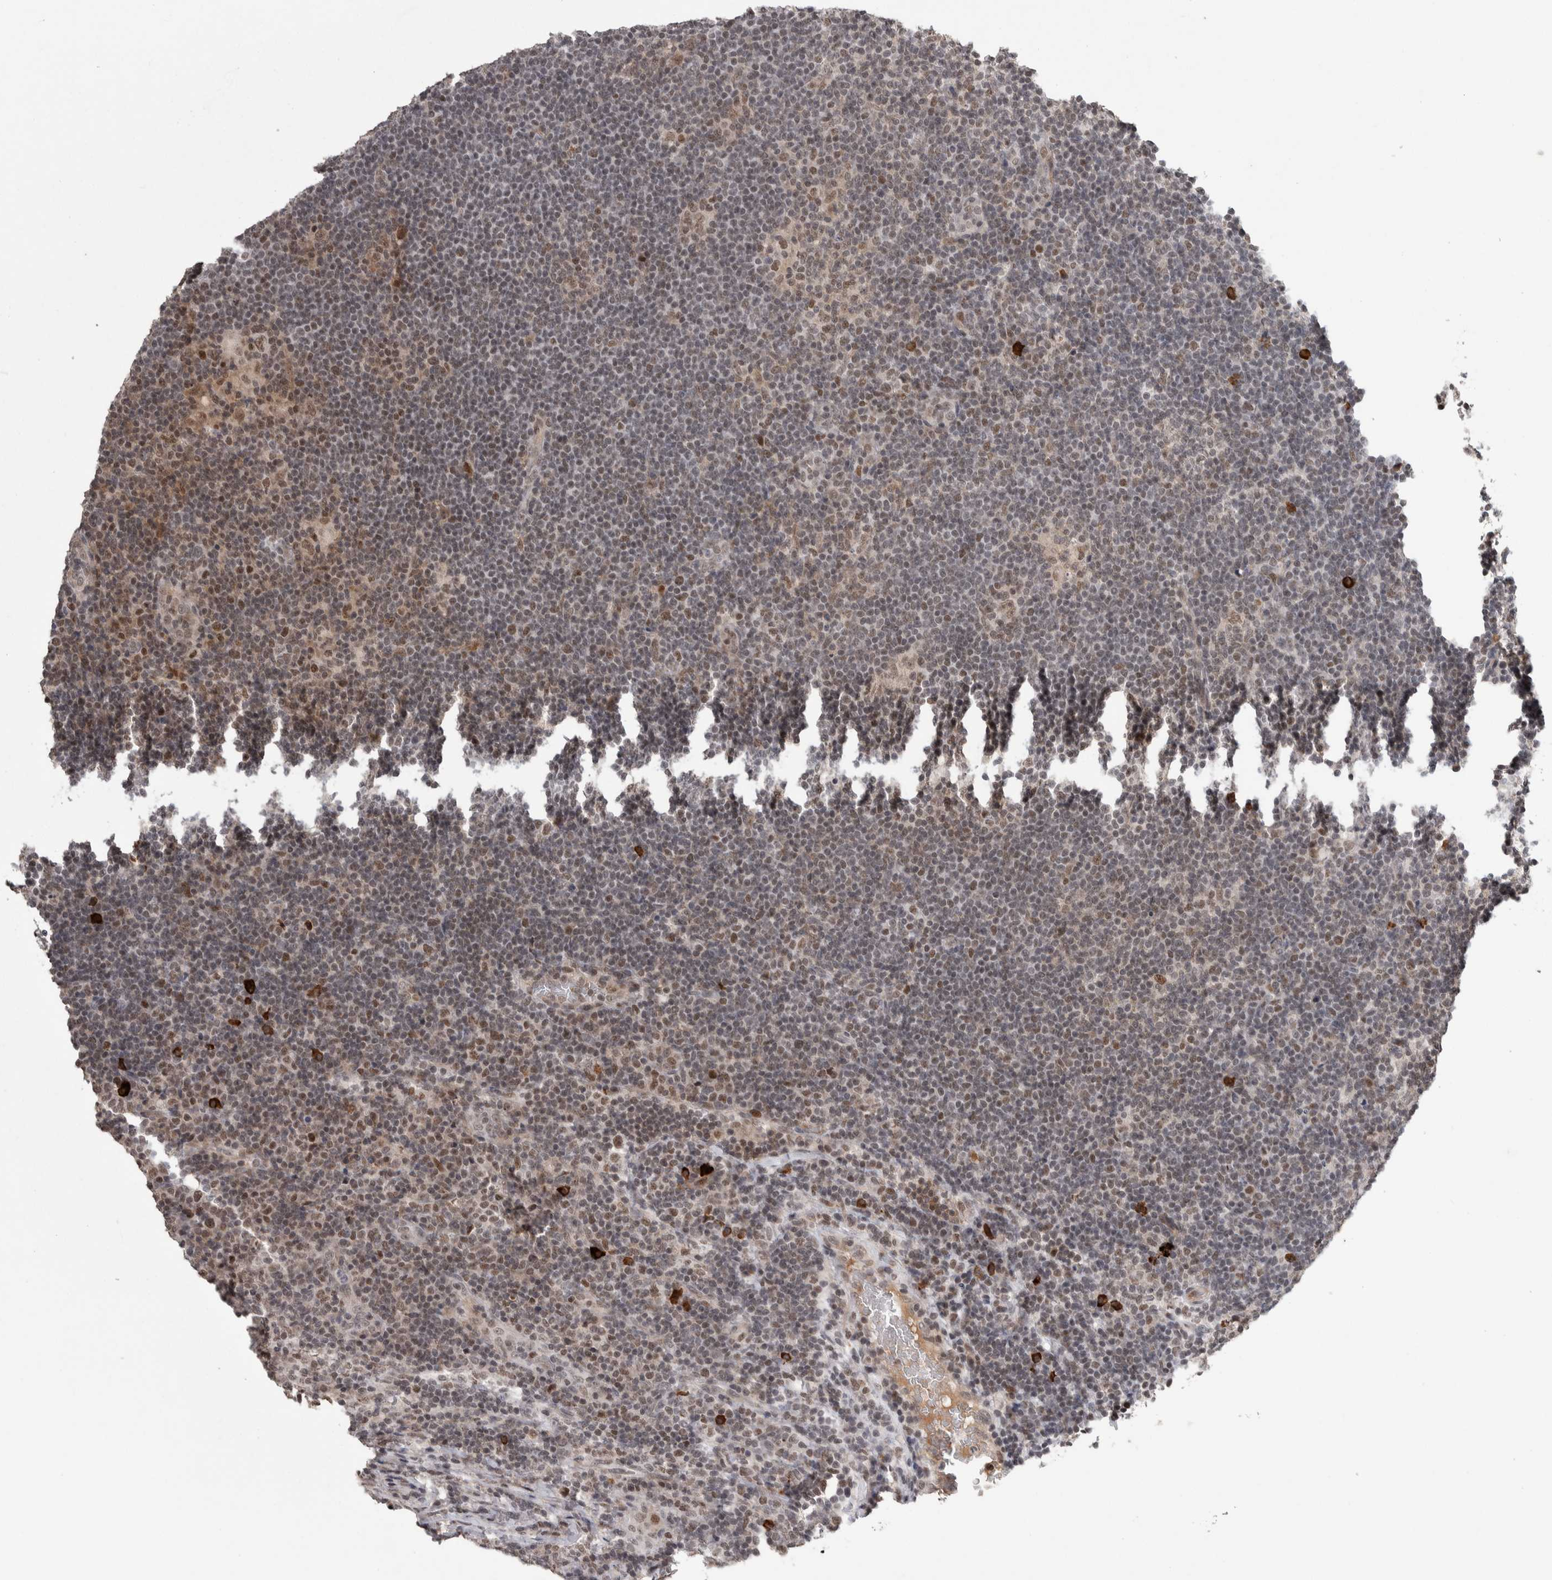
{"staining": {"intensity": "moderate", "quantity": "25%-75%", "location": "nuclear"}, "tissue": "lymphoma", "cell_type": "Tumor cells", "image_type": "cancer", "snomed": [{"axis": "morphology", "description": "Hodgkin's disease, NOS"}, {"axis": "topography", "description": "Lymph node"}], "caption": "Human Hodgkin's disease stained with a protein marker exhibits moderate staining in tumor cells.", "gene": "ZNF592", "patient": {"sex": "female", "age": 57}}